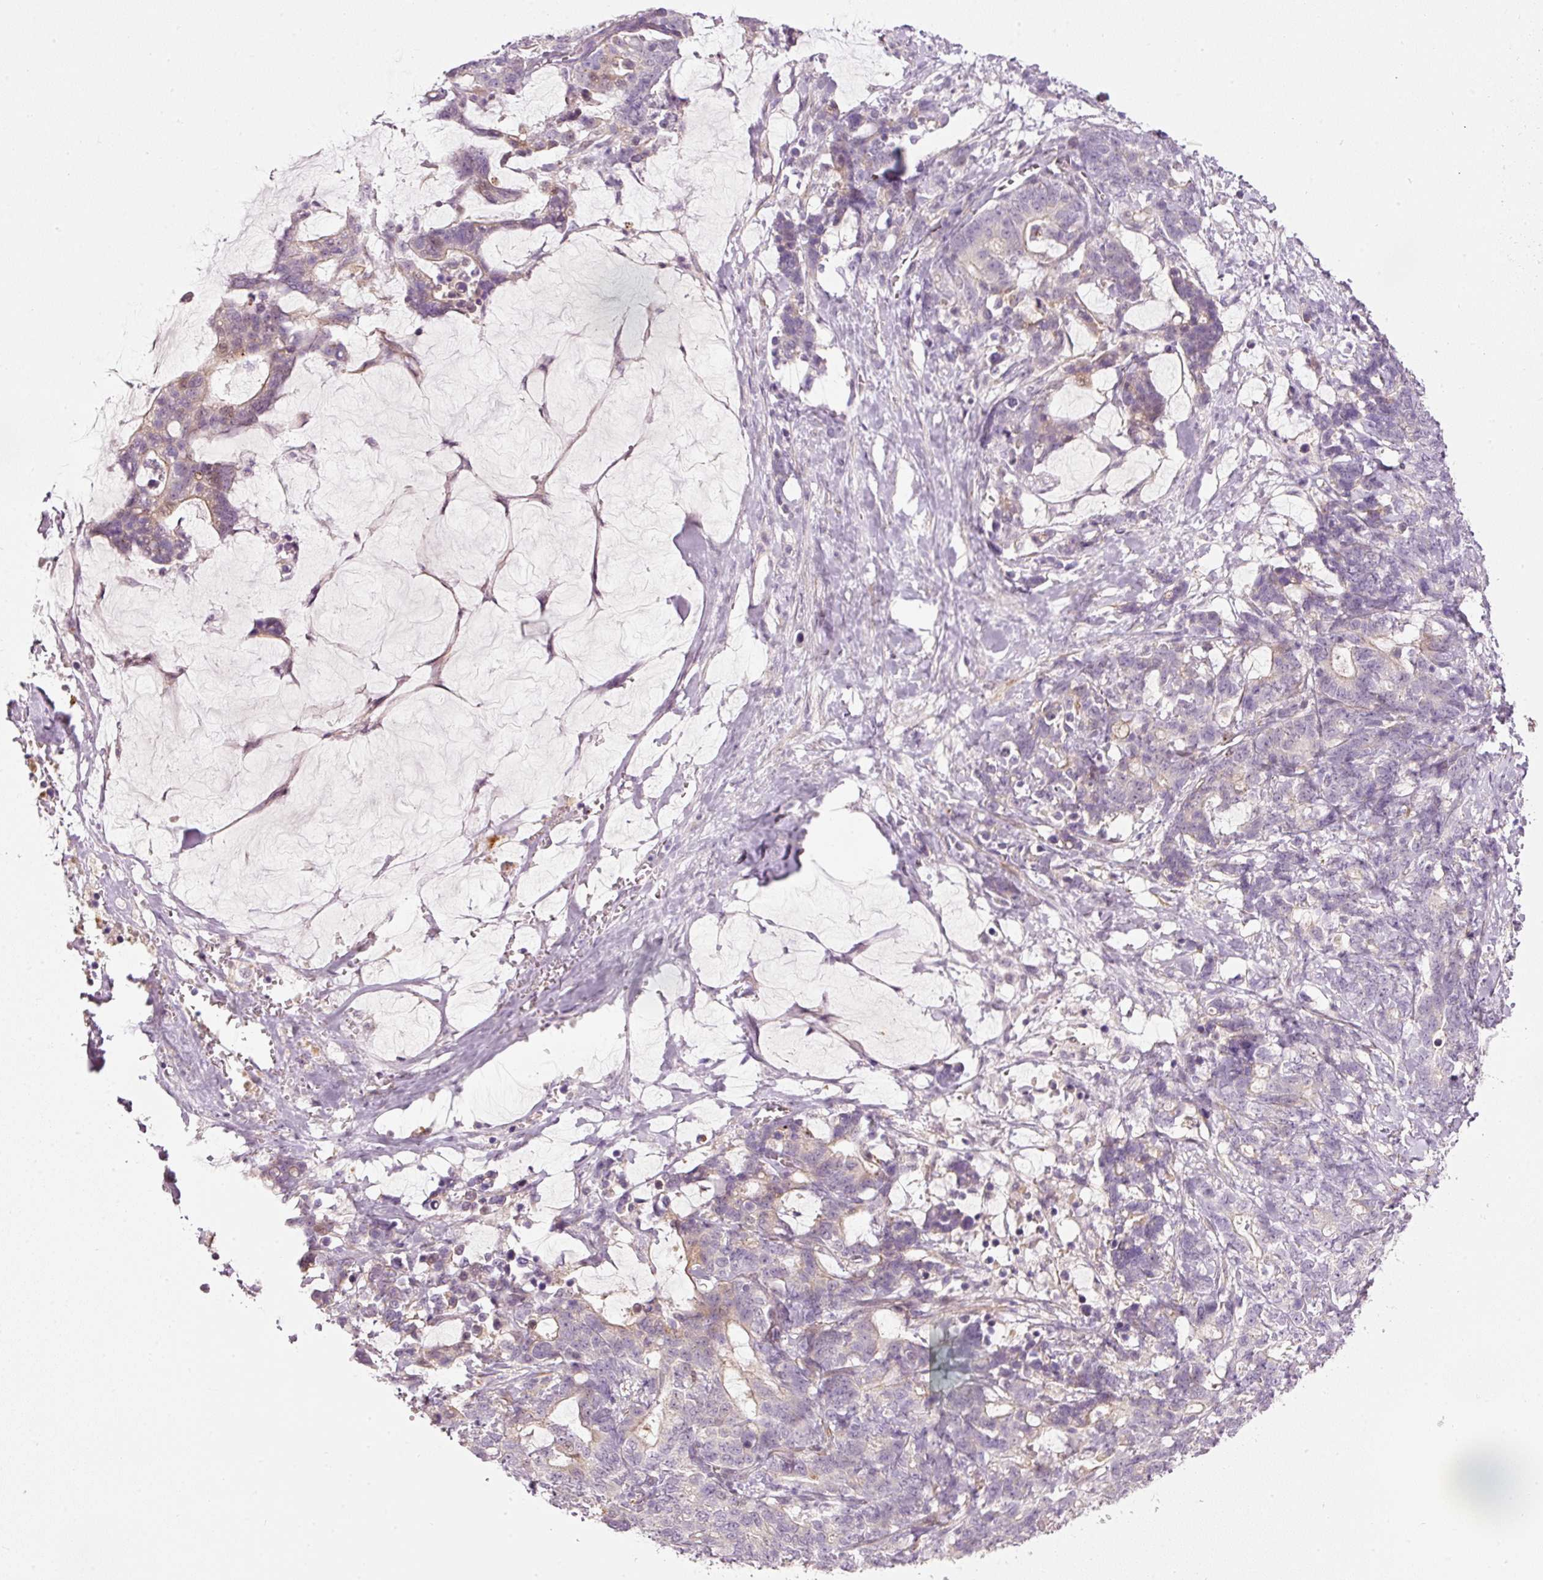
{"staining": {"intensity": "negative", "quantity": "none", "location": "none"}, "tissue": "stomach cancer", "cell_type": "Tumor cells", "image_type": "cancer", "snomed": [{"axis": "morphology", "description": "Normal tissue, NOS"}, {"axis": "morphology", "description": "Adenocarcinoma, NOS"}, {"axis": "topography", "description": "Stomach"}], "caption": "This is a image of IHC staining of stomach cancer (adenocarcinoma), which shows no staining in tumor cells.", "gene": "TOGARAM1", "patient": {"sex": "female", "age": 64}}